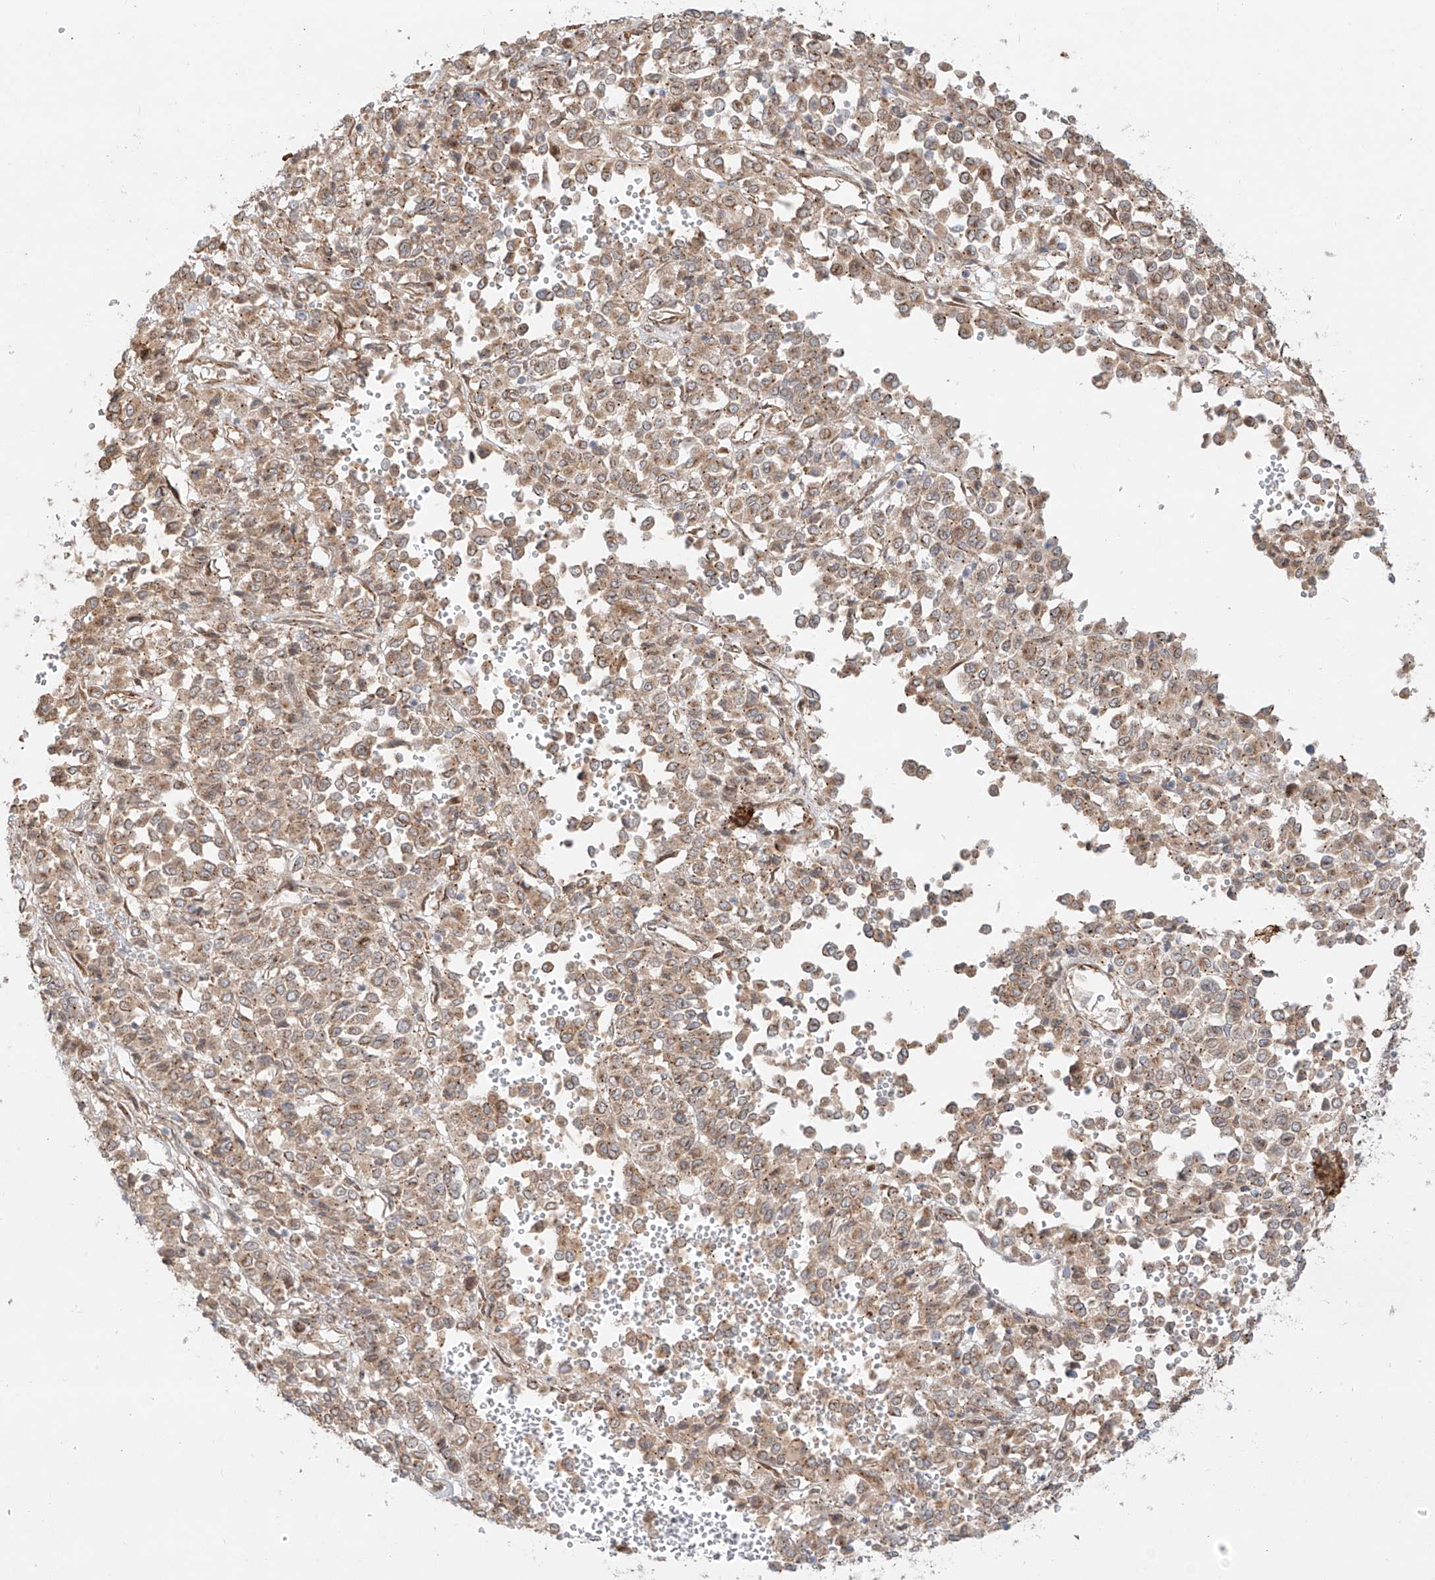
{"staining": {"intensity": "weak", "quantity": ">75%", "location": "cytoplasmic/membranous"}, "tissue": "melanoma", "cell_type": "Tumor cells", "image_type": "cancer", "snomed": [{"axis": "morphology", "description": "Malignant melanoma, Metastatic site"}, {"axis": "topography", "description": "Pancreas"}], "caption": "Melanoma stained with a protein marker reveals weak staining in tumor cells.", "gene": "ZNF287", "patient": {"sex": "female", "age": 30}}